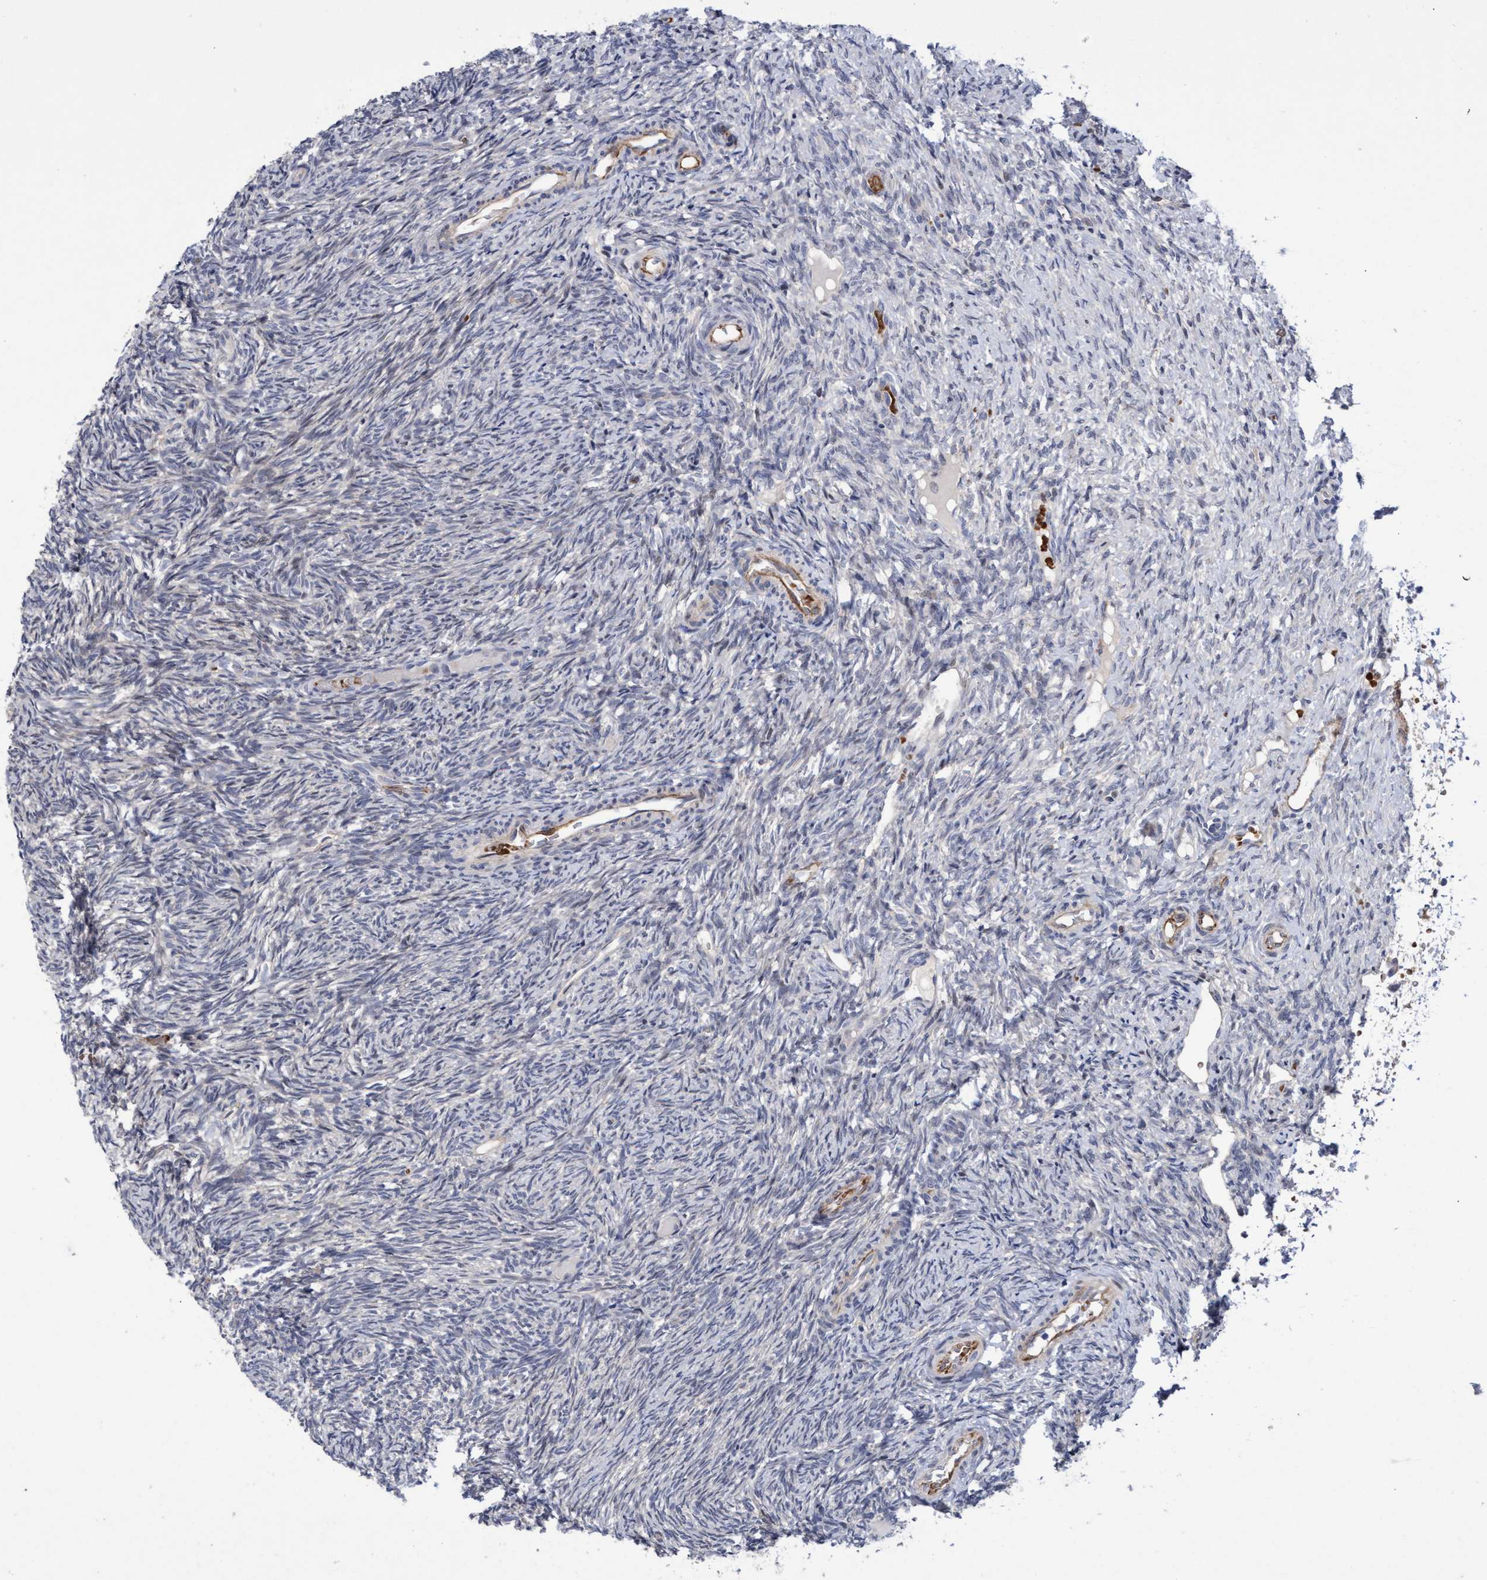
{"staining": {"intensity": "weak", "quantity": "25%-75%", "location": "cytoplasmic/membranous"}, "tissue": "ovary", "cell_type": "Follicle cells", "image_type": "normal", "snomed": [{"axis": "morphology", "description": "Normal tissue, NOS"}, {"axis": "topography", "description": "Ovary"}], "caption": "High-magnification brightfield microscopy of benign ovary stained with DAB (brown) and counterstained with hematoxylin (blue). follicle cells exhibit weak cytoplasmic/membranous positivity is appreciated in approximately25%-75% of cells.", "gene": "ZNF750", "patient": {"sex": "female", "age": 41}}